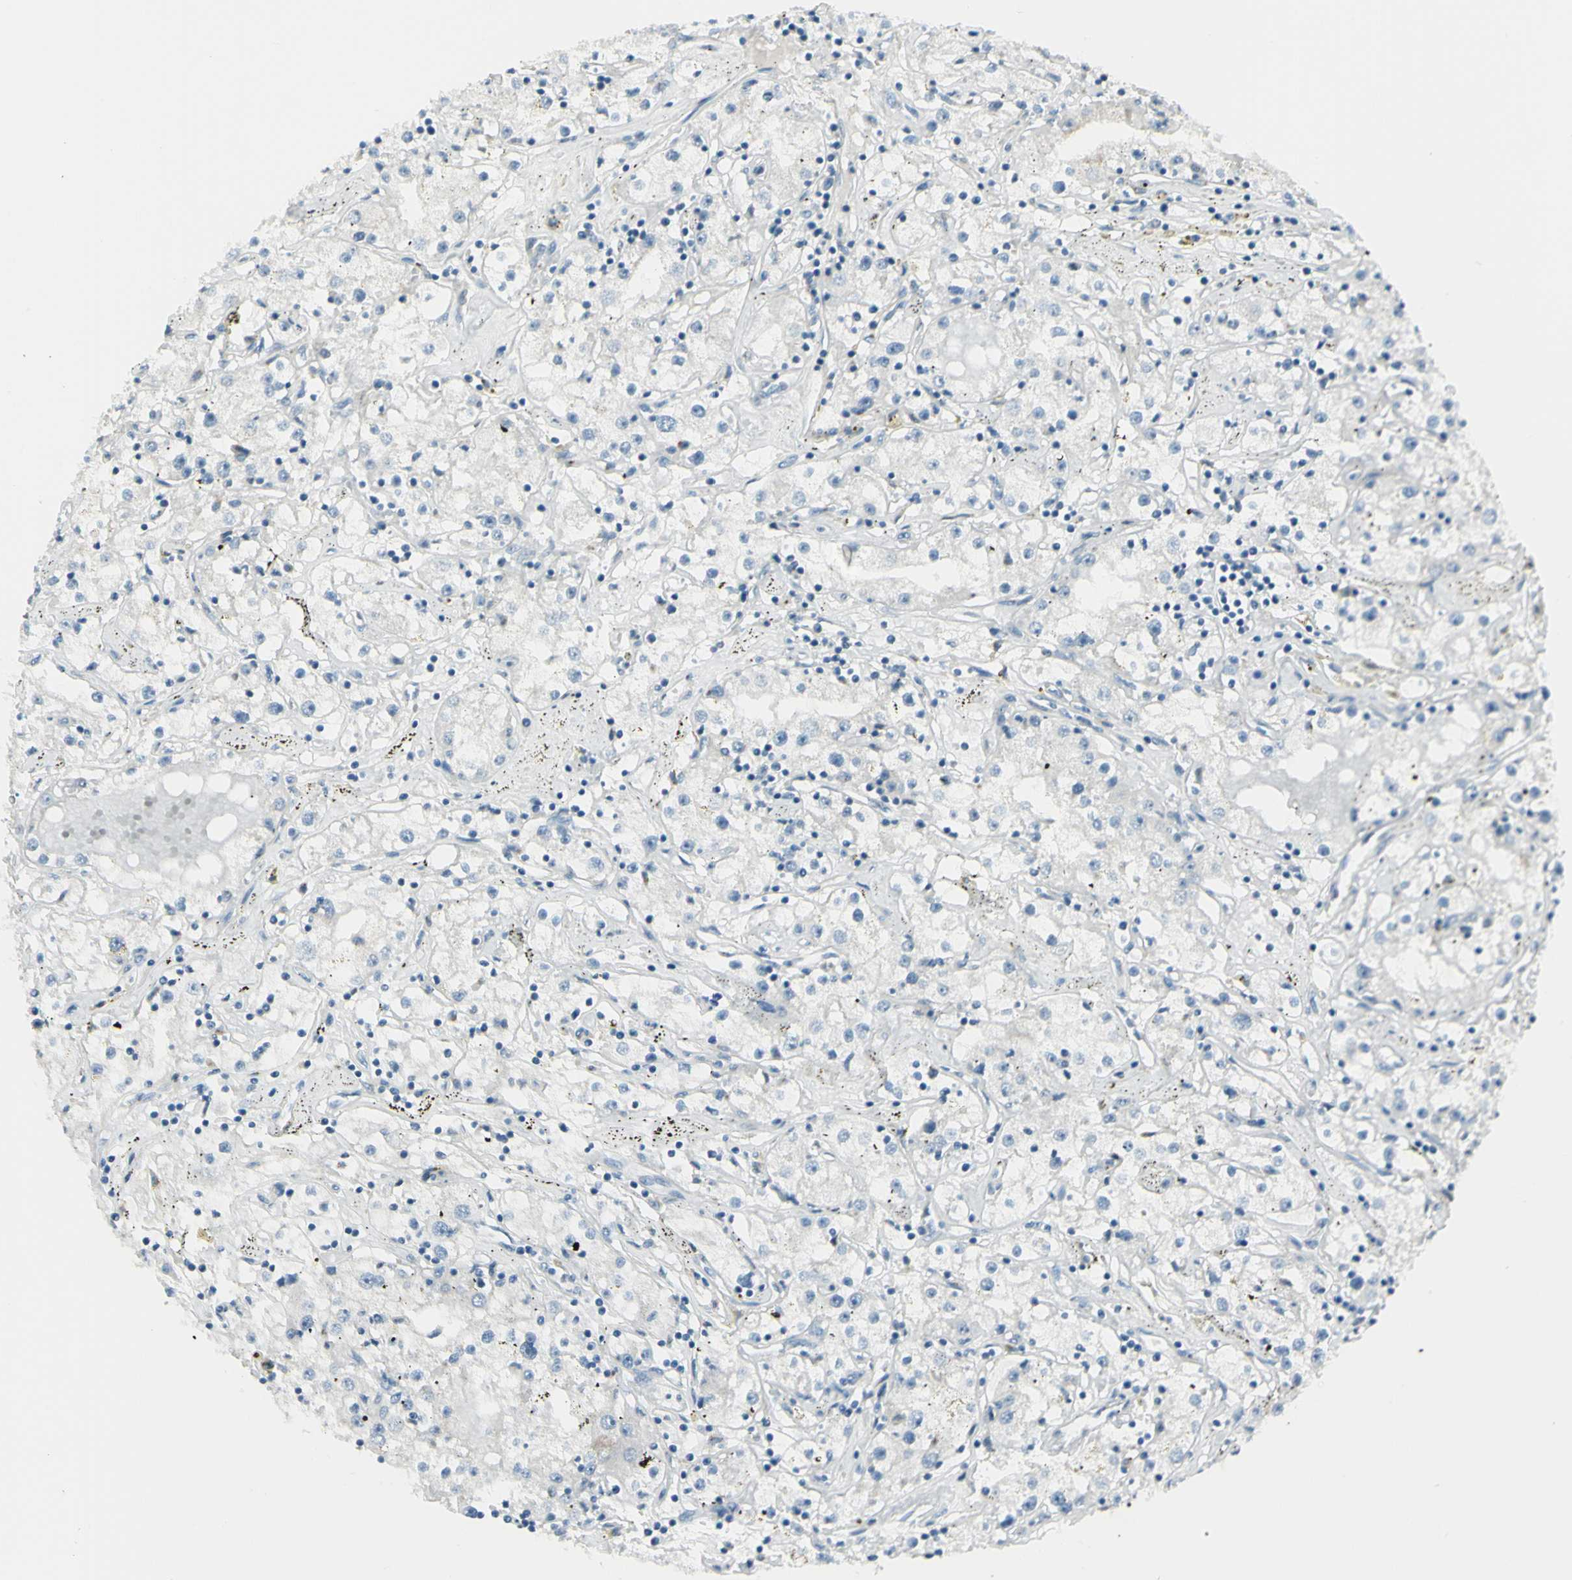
{"staining": {"intensity": "negative", "quantity": "none", "location": "none"}, "tissue": "renal cancer", "cell_type": "Tumor cells", "image_type": "cancer", "snomed": [{"axis": "morphology", "description": "Adenocarcinoma, NOS"}, {"axis": "topography", "description": "Kidney"}], "caption": "Immunohistochemical staining of renal cancer reveals no significant staining in tumor cells.", "gene": "B4GALT1", "patient": {"sex": "male", "age": 56}}